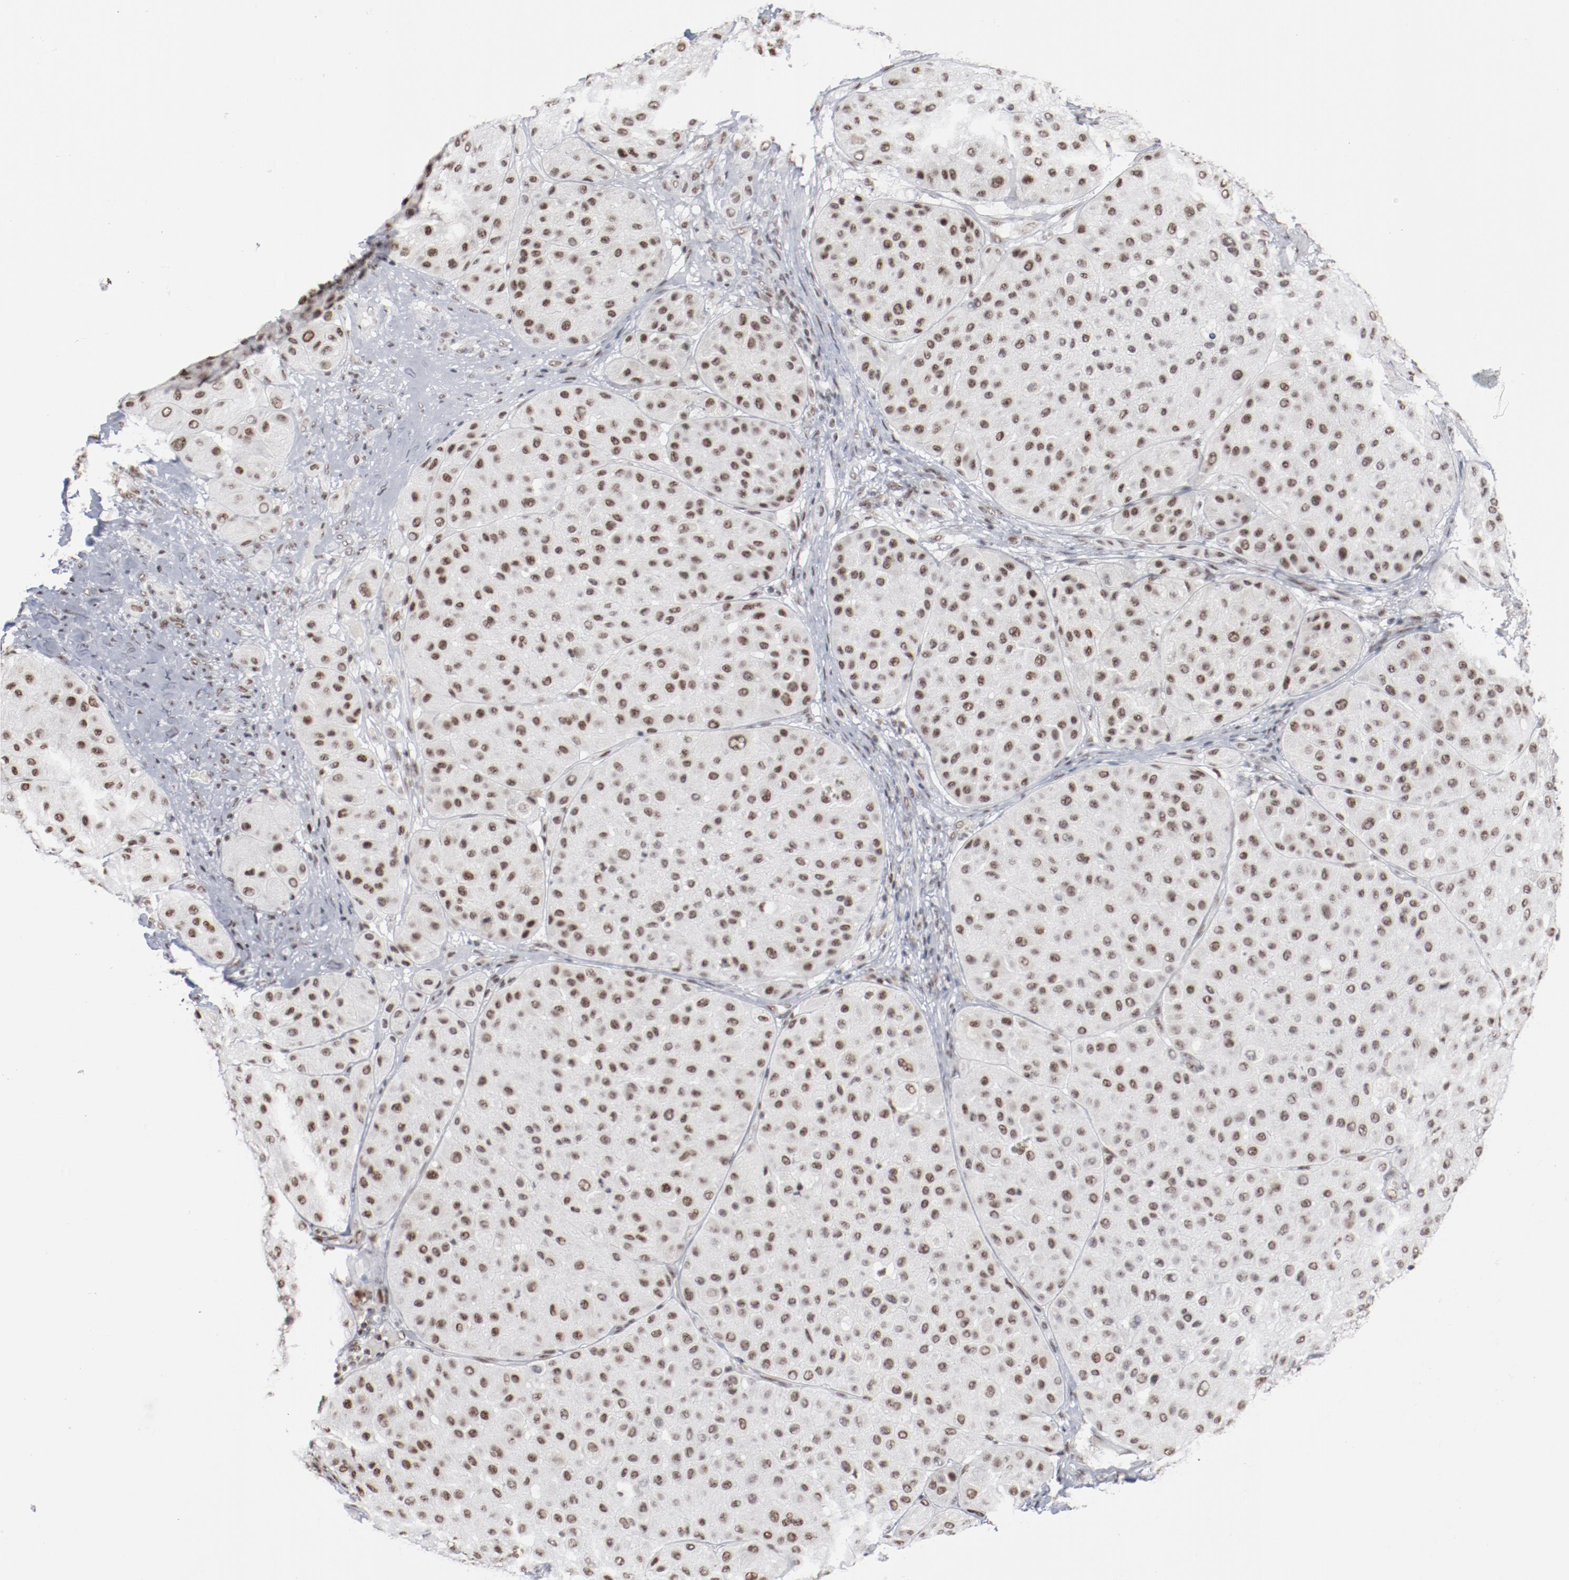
{"staining": {"intensity": "moderate", "quantity": "25%-75%", "location": "nuclear"}, "tissue": "melanoma", "cell_type": "Tumor cells", "image_type": "cancer", "snomed": [{"axis": "morphology", "description": "Normal tissue, NOS"}, {"axis": "morphology", "description": "Malignant melanoma, Metastatic site"}, {"axis": "topography", "description": "Skin"}], "caption": "A brown stain labels moderate nuclear staining of a protein in melanoma tumor cells.", "gene": "BUB3", "patient": {"sex": "male", "age": 41}}